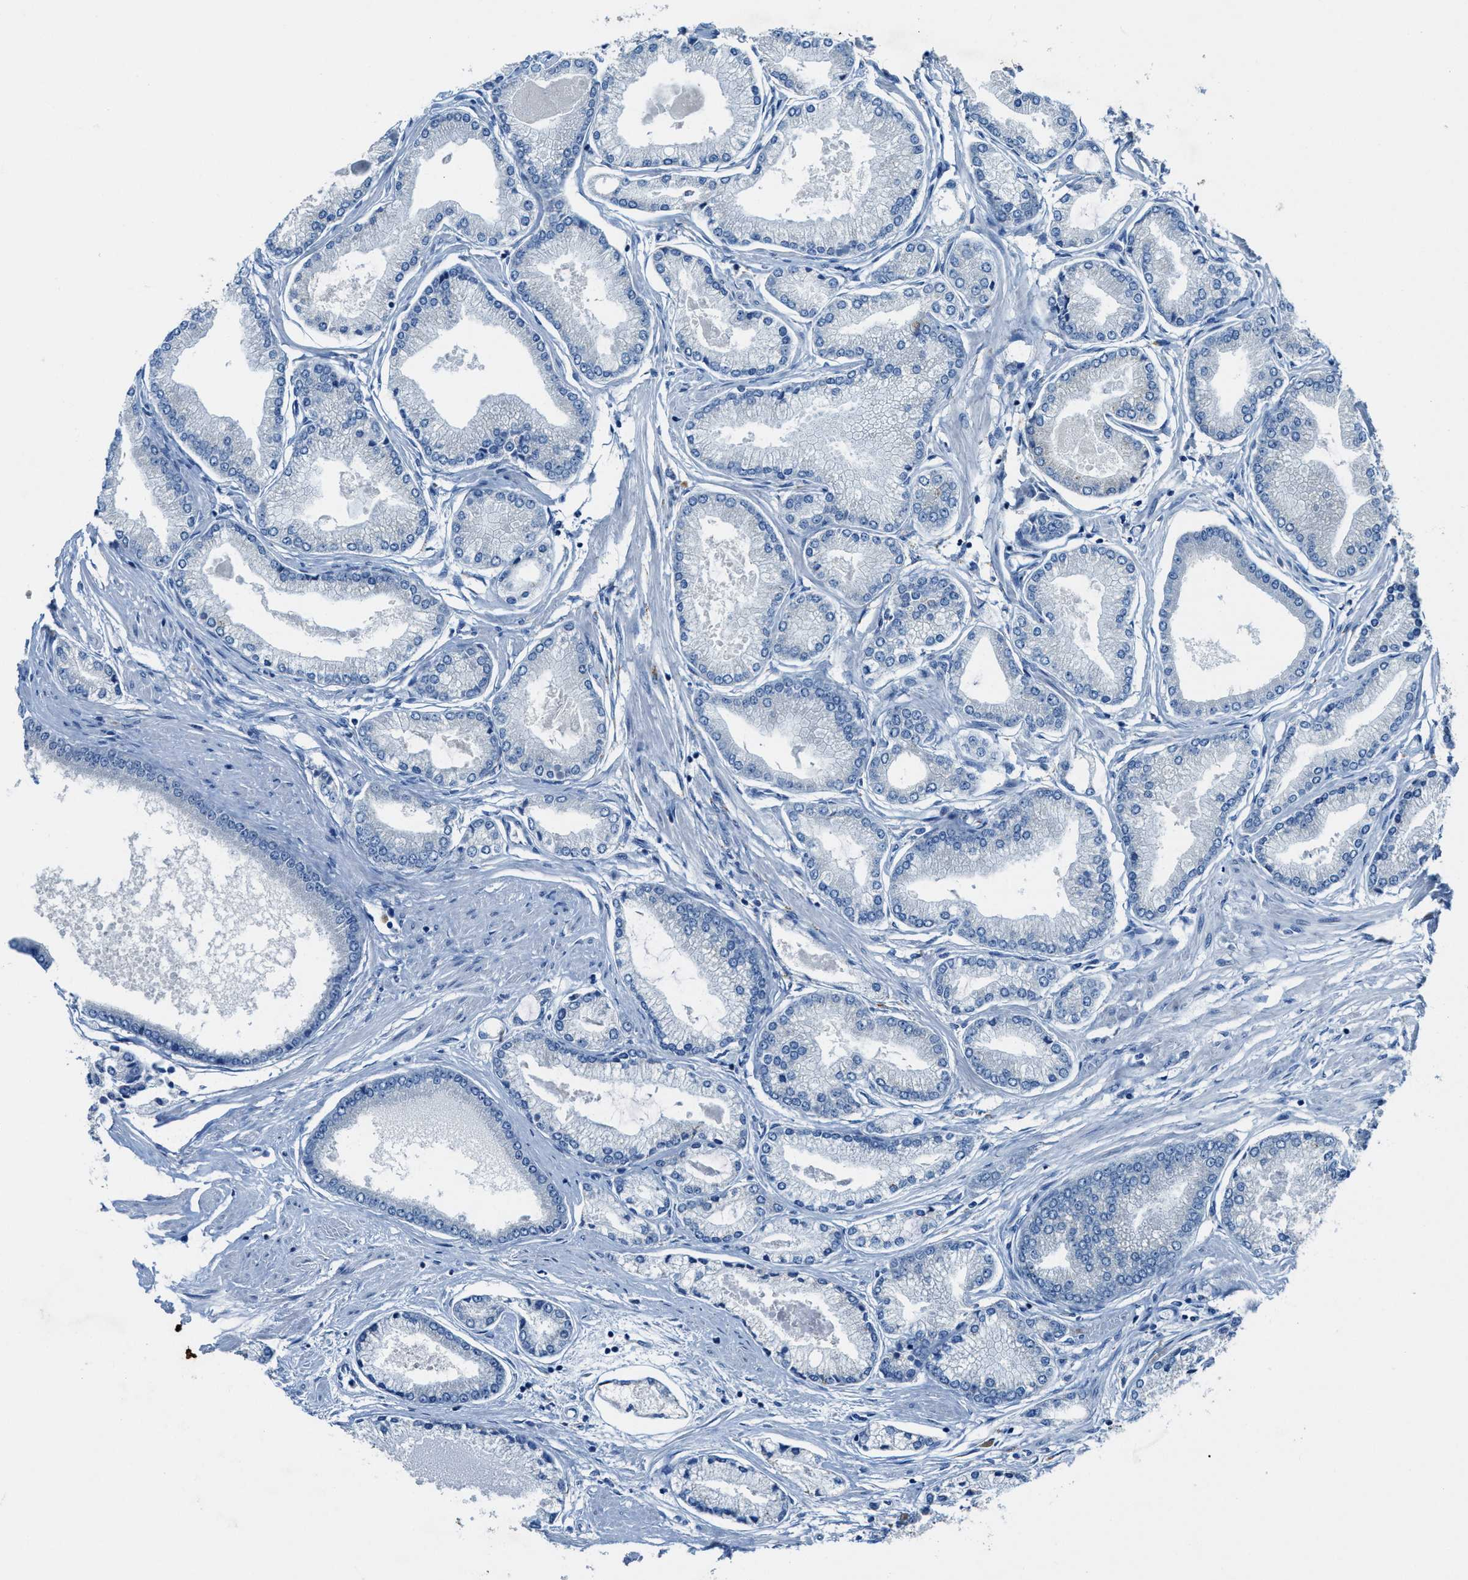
{"staining": {"intensity": "negative", "quantity": "none", "location": "none"}, "tissue": "prostate cancer", "cell_type": "Tumor cells", "image_type": "cancer", "snomed": [{"axis": "morphology", "description": "Adenocarcinoma, High grade"}, {"axis": "topography", "description": "Prostate"}], "caption": "The micrograph shows no staining of tumor cells in prostate cancer.", "gene": "CDON", "patient": {"sex": "male", "age": 61}}